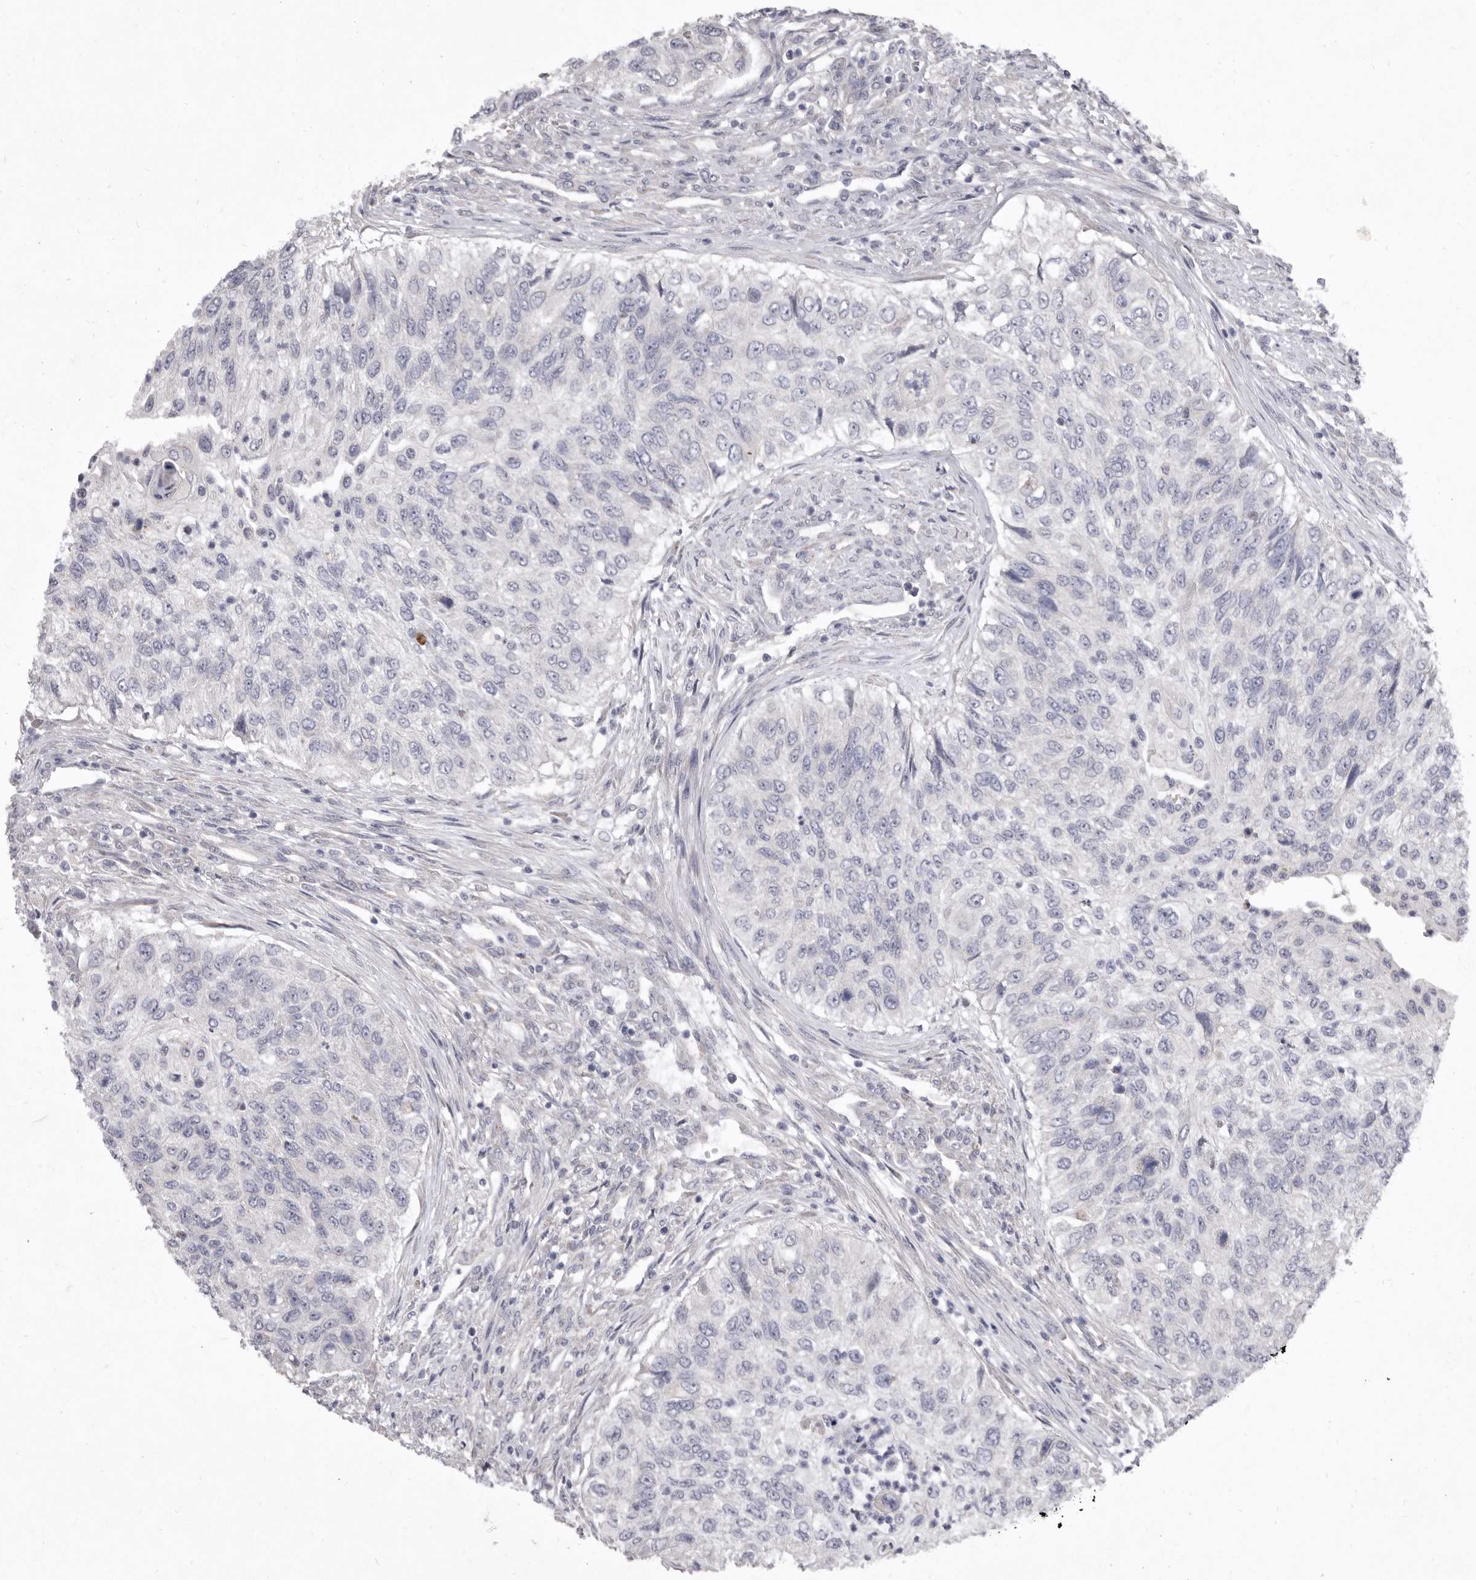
{"staining": {"intensity": "negative", "quantity": "none", "location": "none"}, "tissue": "urothelial cancer", "cell_type": "Tumor cells", "image_type": "cancer", "snomed": [{"axis": "morphology", "description": "Urothelial carcinoma, High grade"}, {"axis": "topography", "description": "Urinary bladder"}], "caption": "This is an immunohistochemistry image of human urothelial carcinoma (high-grade). There is no staining in tumor cells.", "gene": "P2RX6", "patient": {"sex": "female", "age": 60}}